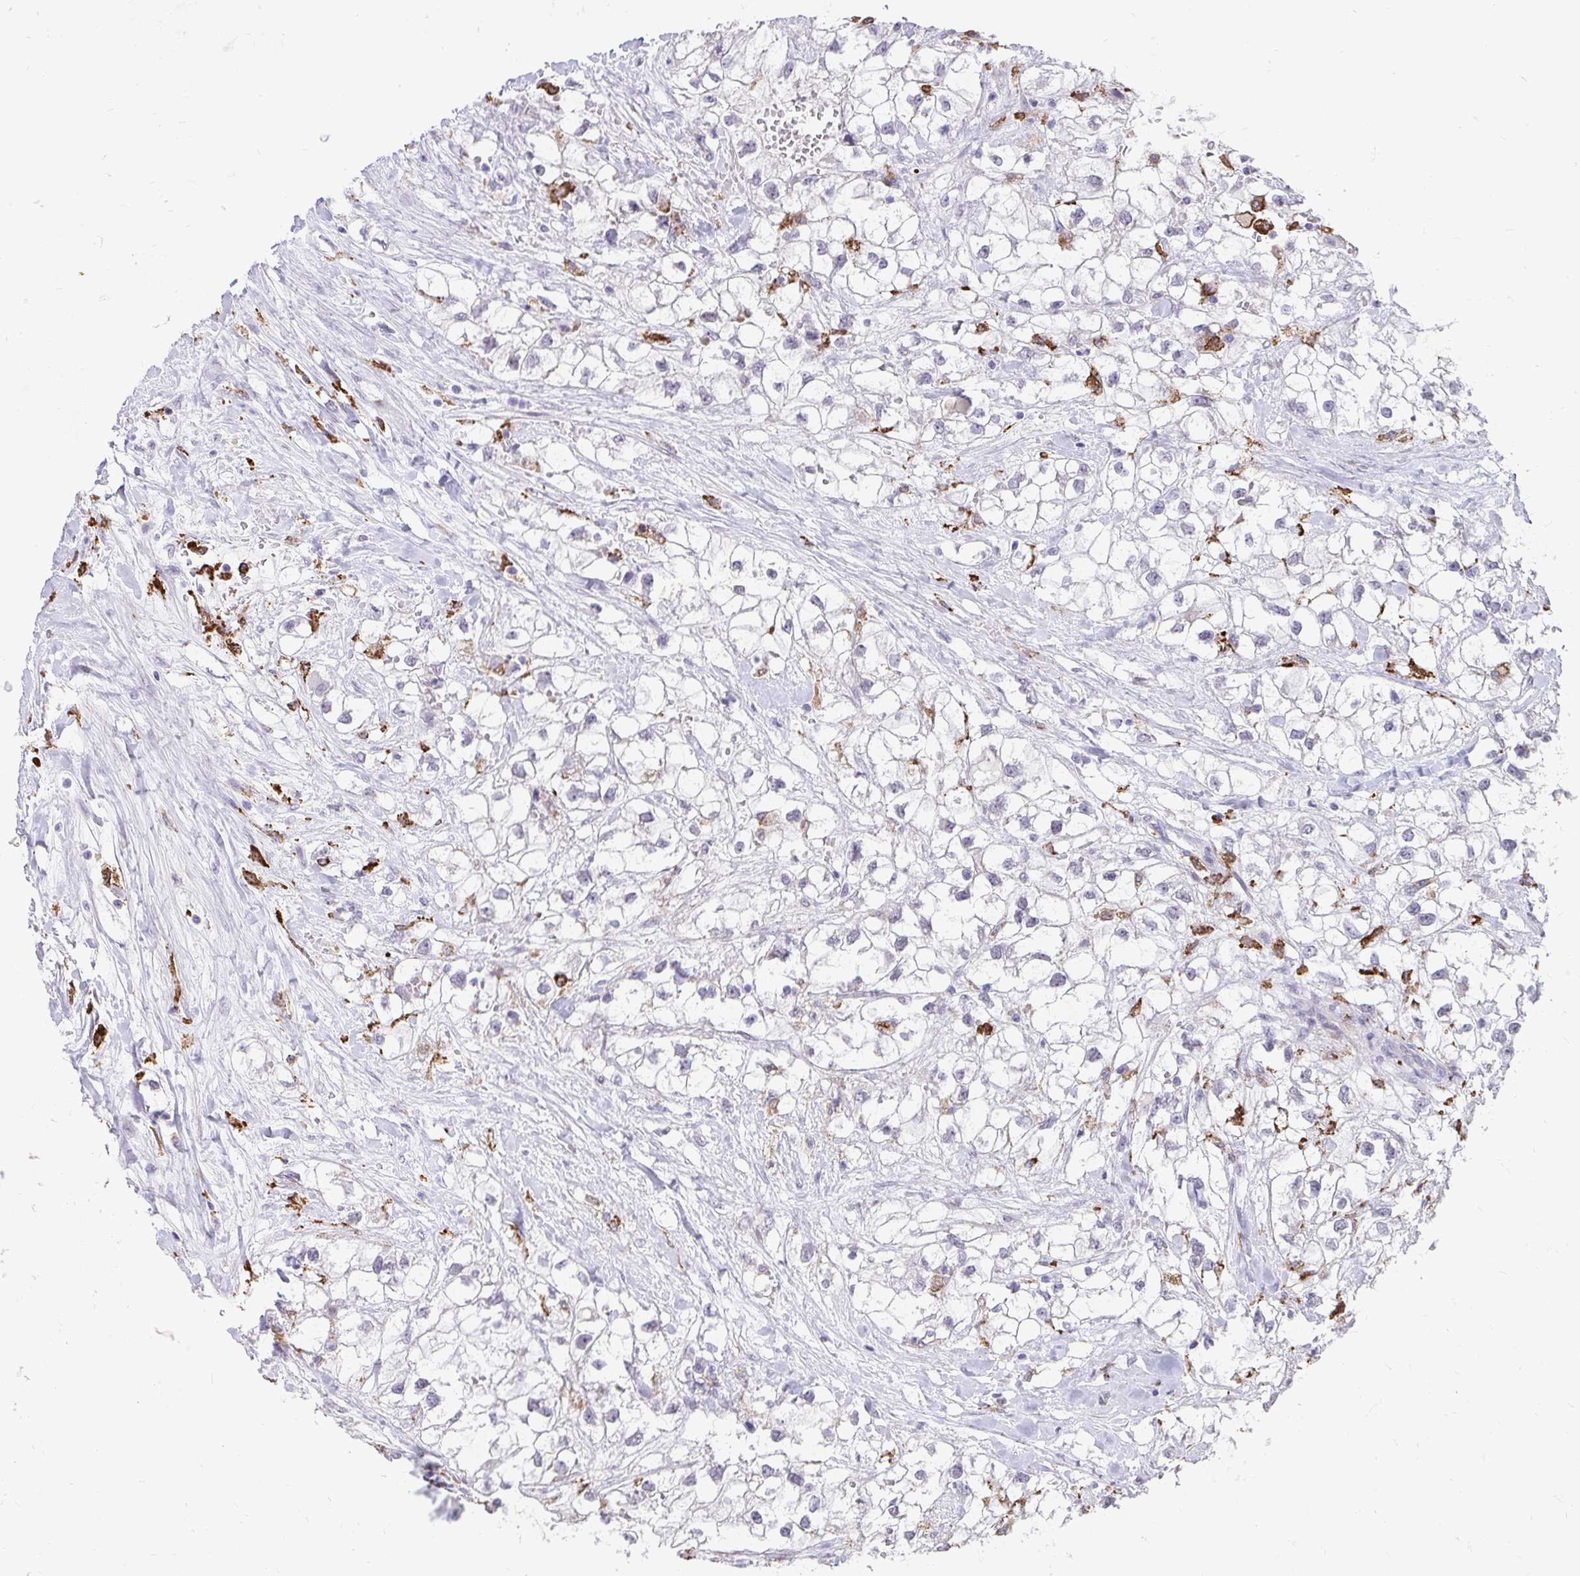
{"staining": {"intensity": "negative", "quantity": "none", "location": "none"}, "tissue": "renal cancer", "cell_type": "Tumor cells", "image_type": "cancer", "snomed": [{"axis": "morphology", "description": "Adenocarcinoma, NOS"}, {"axis": "topography", "description": "Kidney"}], "caption": "The micrograph demonstrates no staining of tumor cells in renal cancer.", "gene": "CD163", "patient": {"sex": "male", "age": 59}}